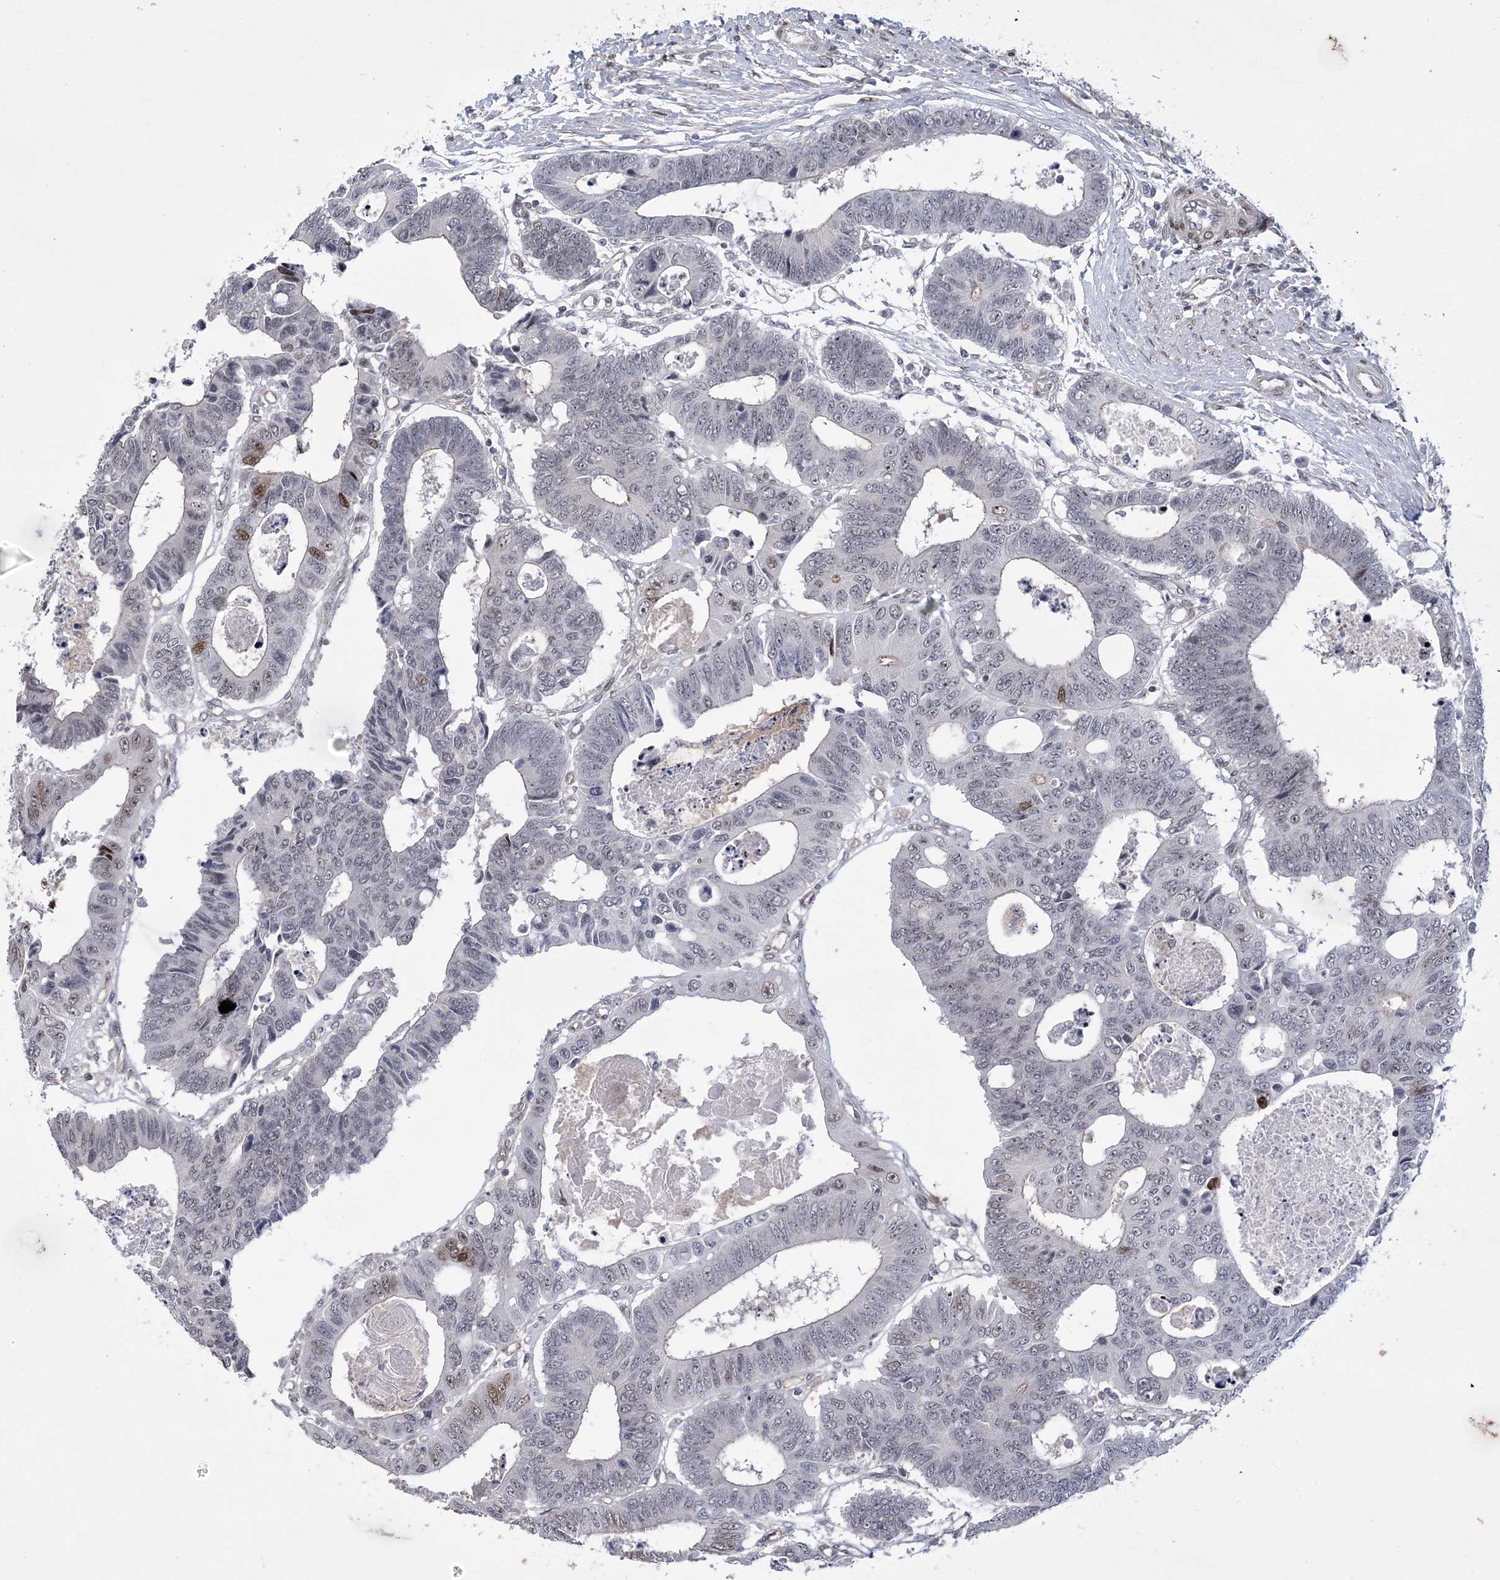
{"staining": {"intensity": "moderate", "quantity": "<25%", "location": "nuclear"}, "tissue": "colorectal cancer", "cell_type": "Tumor cells", "image_type": "cancer", "snomed": [{"axis": "morphology", "description": "Adenocarcinoma, NOS"}, {"axis": "topography", "description": "Rectum"}], "caption": "Brown immunohistochemical staining in human colorectal cancer (adenocarcinoma) exhibits moderate nuclear expression in approximately <25% of tumor cells. (DAB IHC, brown staining for protein, blue staining for nuclei).", "gene": "HOMEZ", "patient": {"sex": "male", "age": 84}}